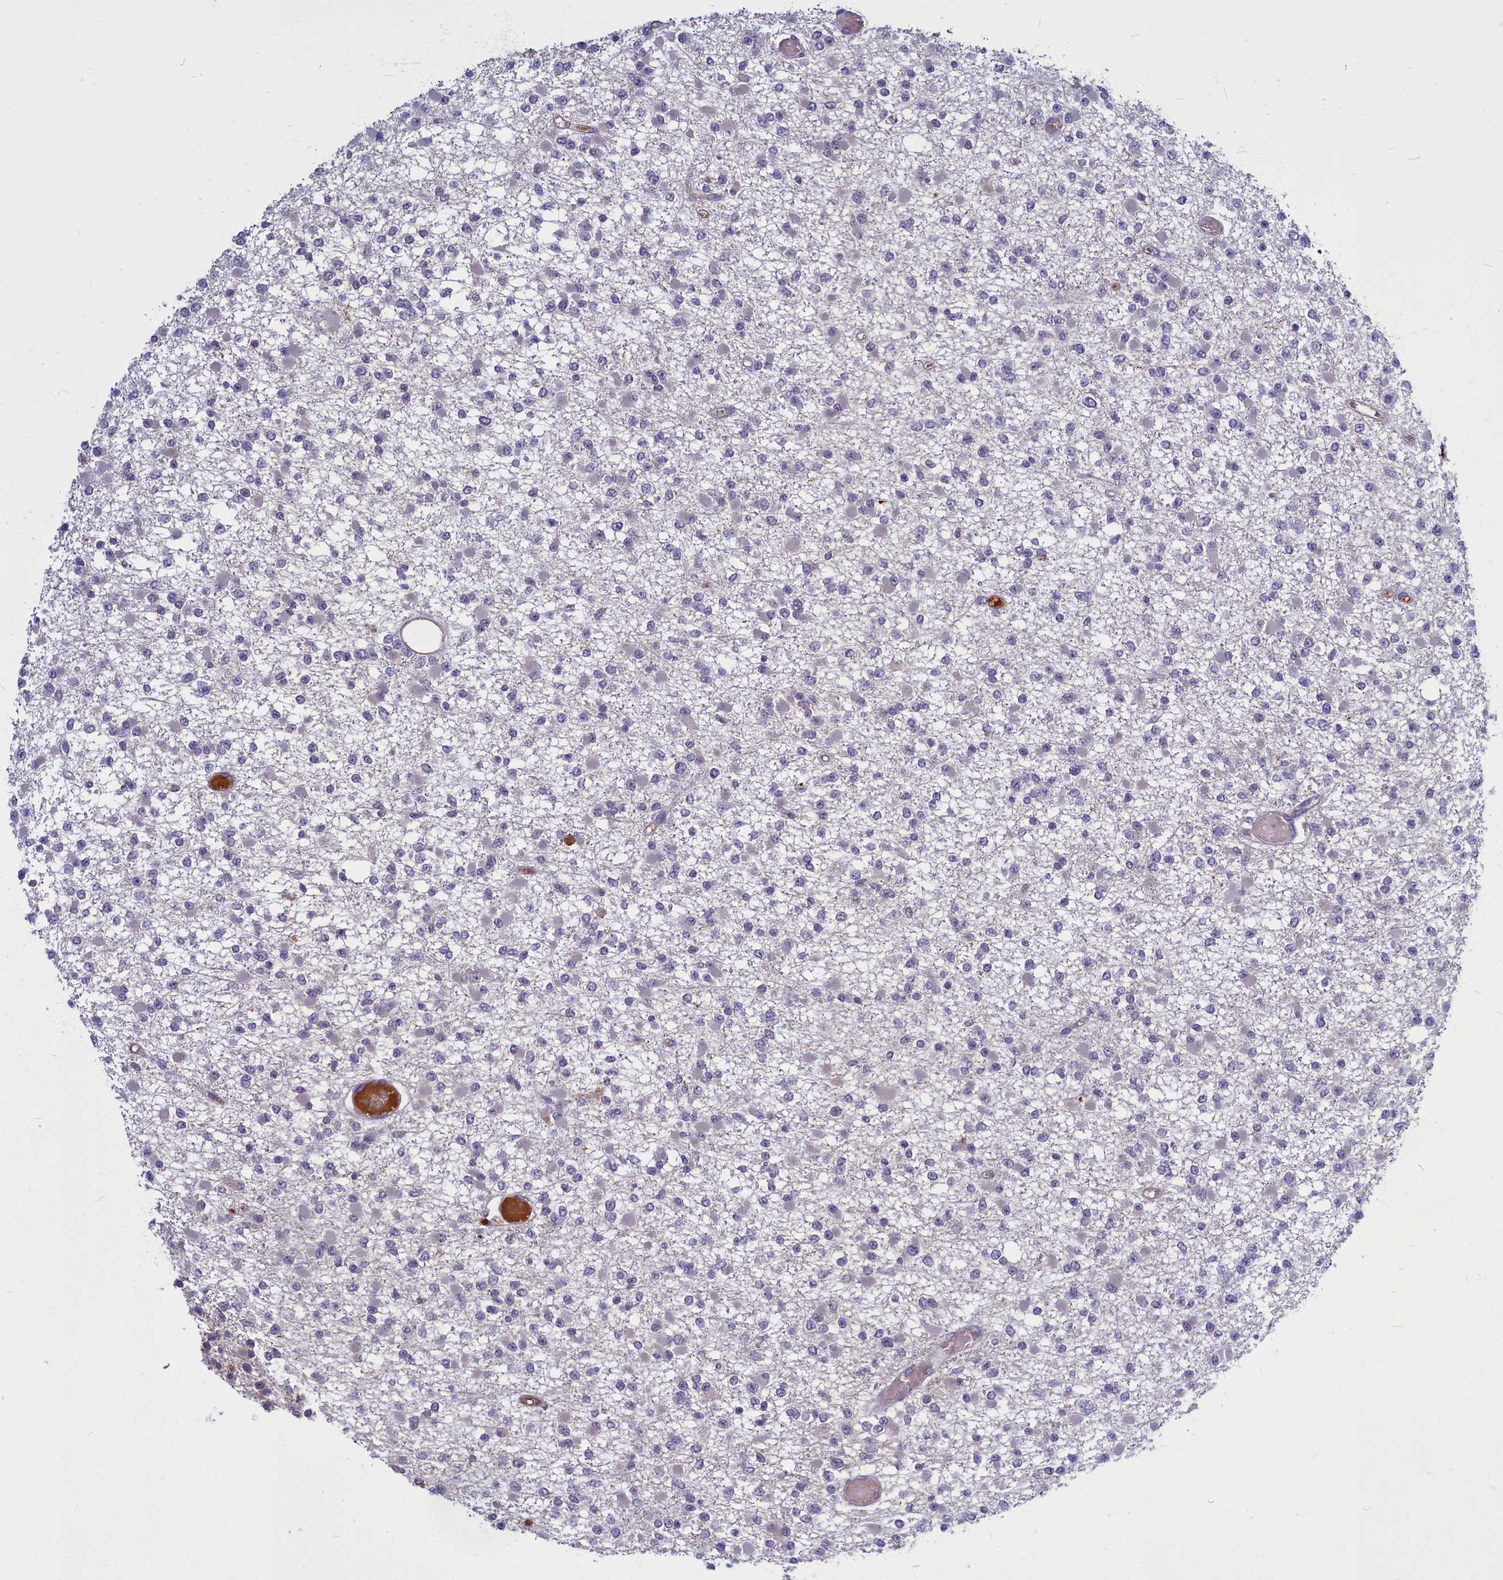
{"staining": {"intensity": "negative", "quantity": "none", "location": "none"}, "tissue": "glioma", "cell_type": "Tumor cells", "image_type": "cancer", "snomed": [{"axis": "morphology", "description": "Glioma, malignant, Low grade"}, {"axis": "topography", "description": "Brain"}], "caption": "Micrograph shows no protein positivity in tumor cells of malignant glioma (low-grade) tissue.", "gene": "SV2C", "patient": {"sex": "female", "age": 22}}